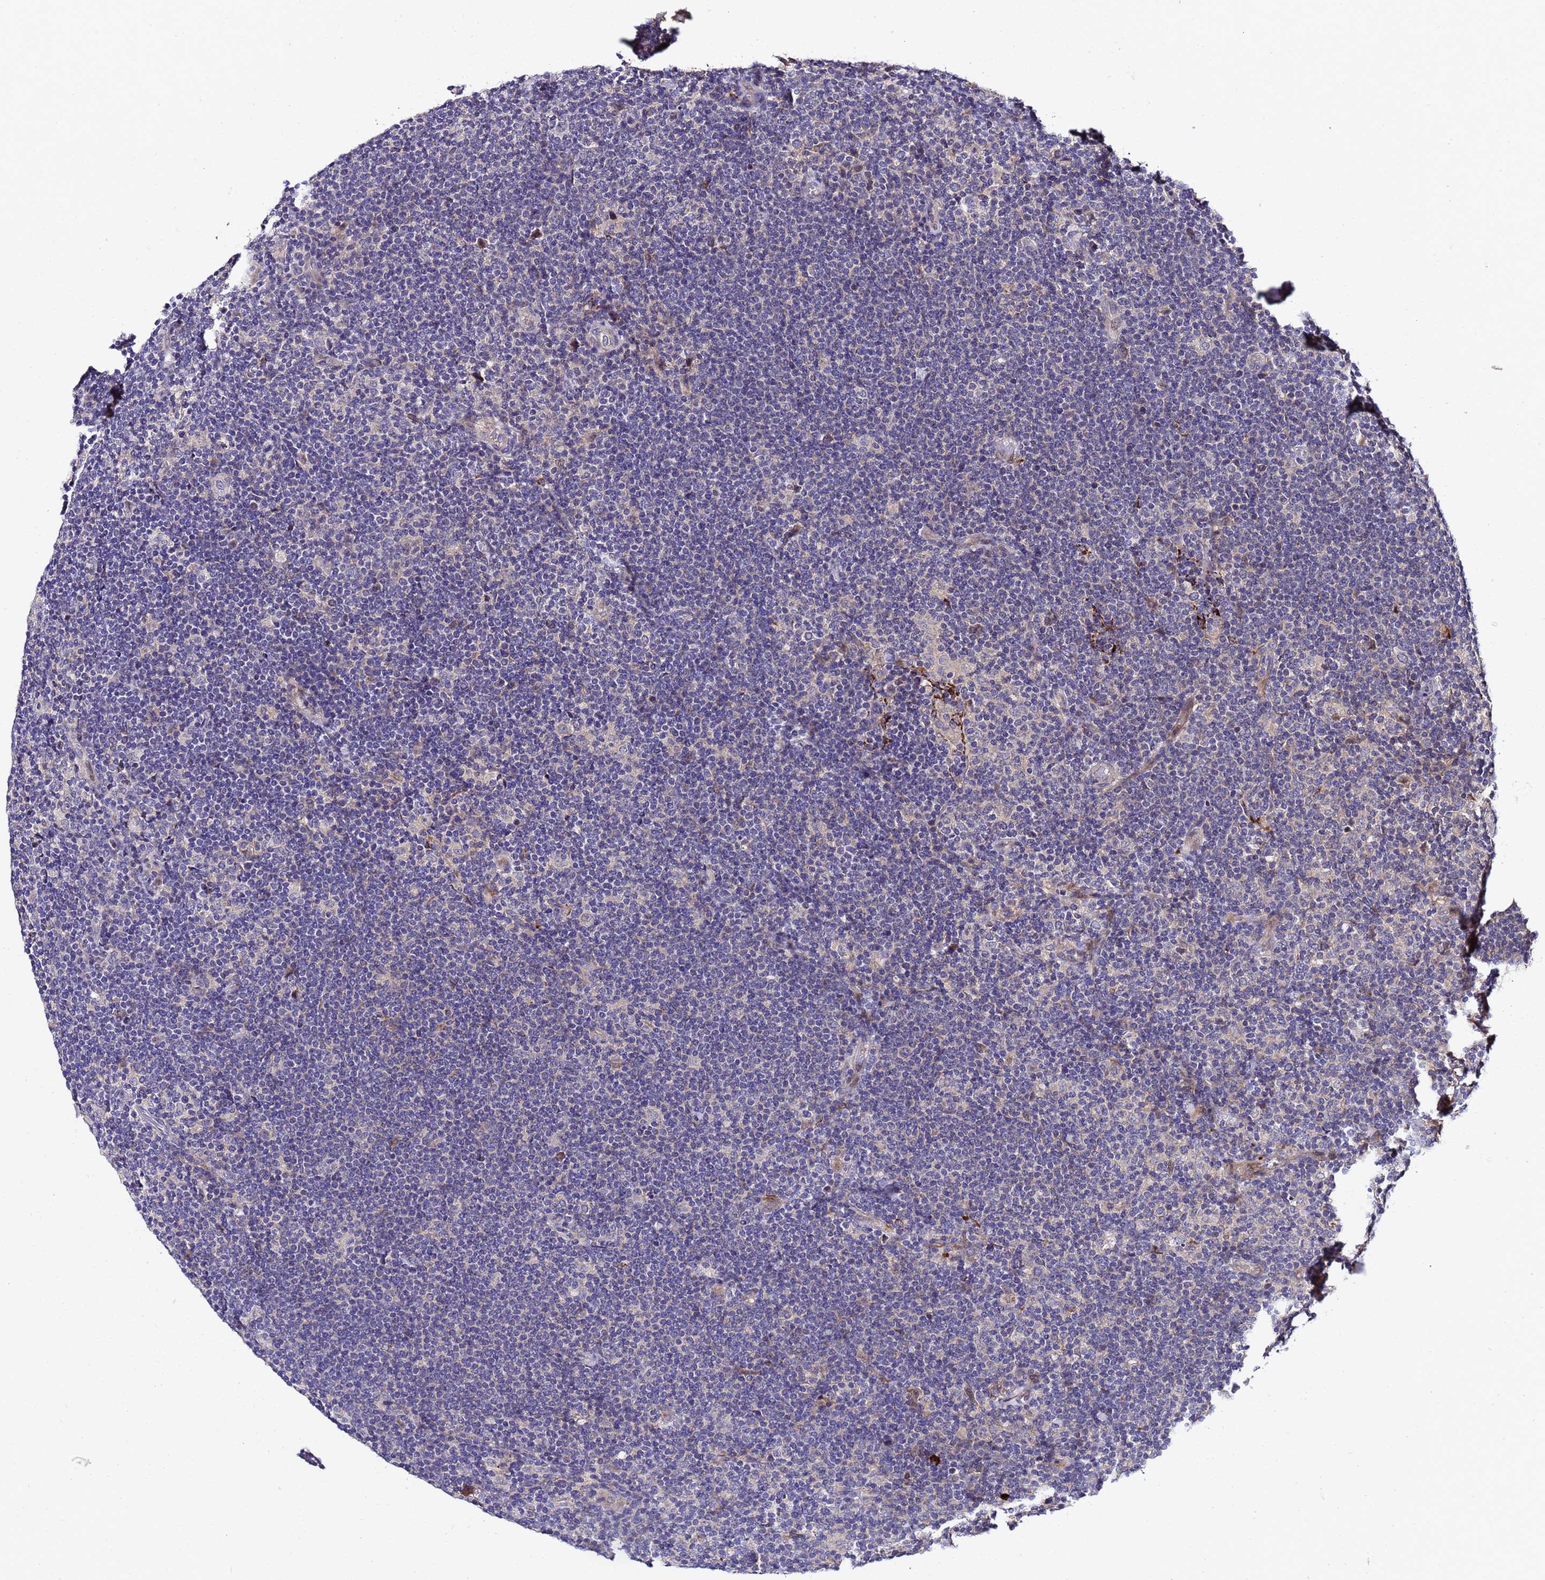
{"staining": {"intensity": "negative", "quantity": "none", "location": "none"}, "tissue": "lymphoma", "cell_type": "Tumor cells", "image_type": "cancer", "snomed": [{"axis": "morphology", "description": "Hodgkin's disease, NOS"}, {"axis": "topography", "description": "Lymph node"}], "caption": "A histopathology image of human lymphoma is negative for staining in tumor cells. Brightfield microscopy of immunohistochemistry stained with DAB (brown) and hematoxylin (blue), captured at high magnification.", "gene": "PLXDC2", "patient": {"sex": "female", "age": 57}}